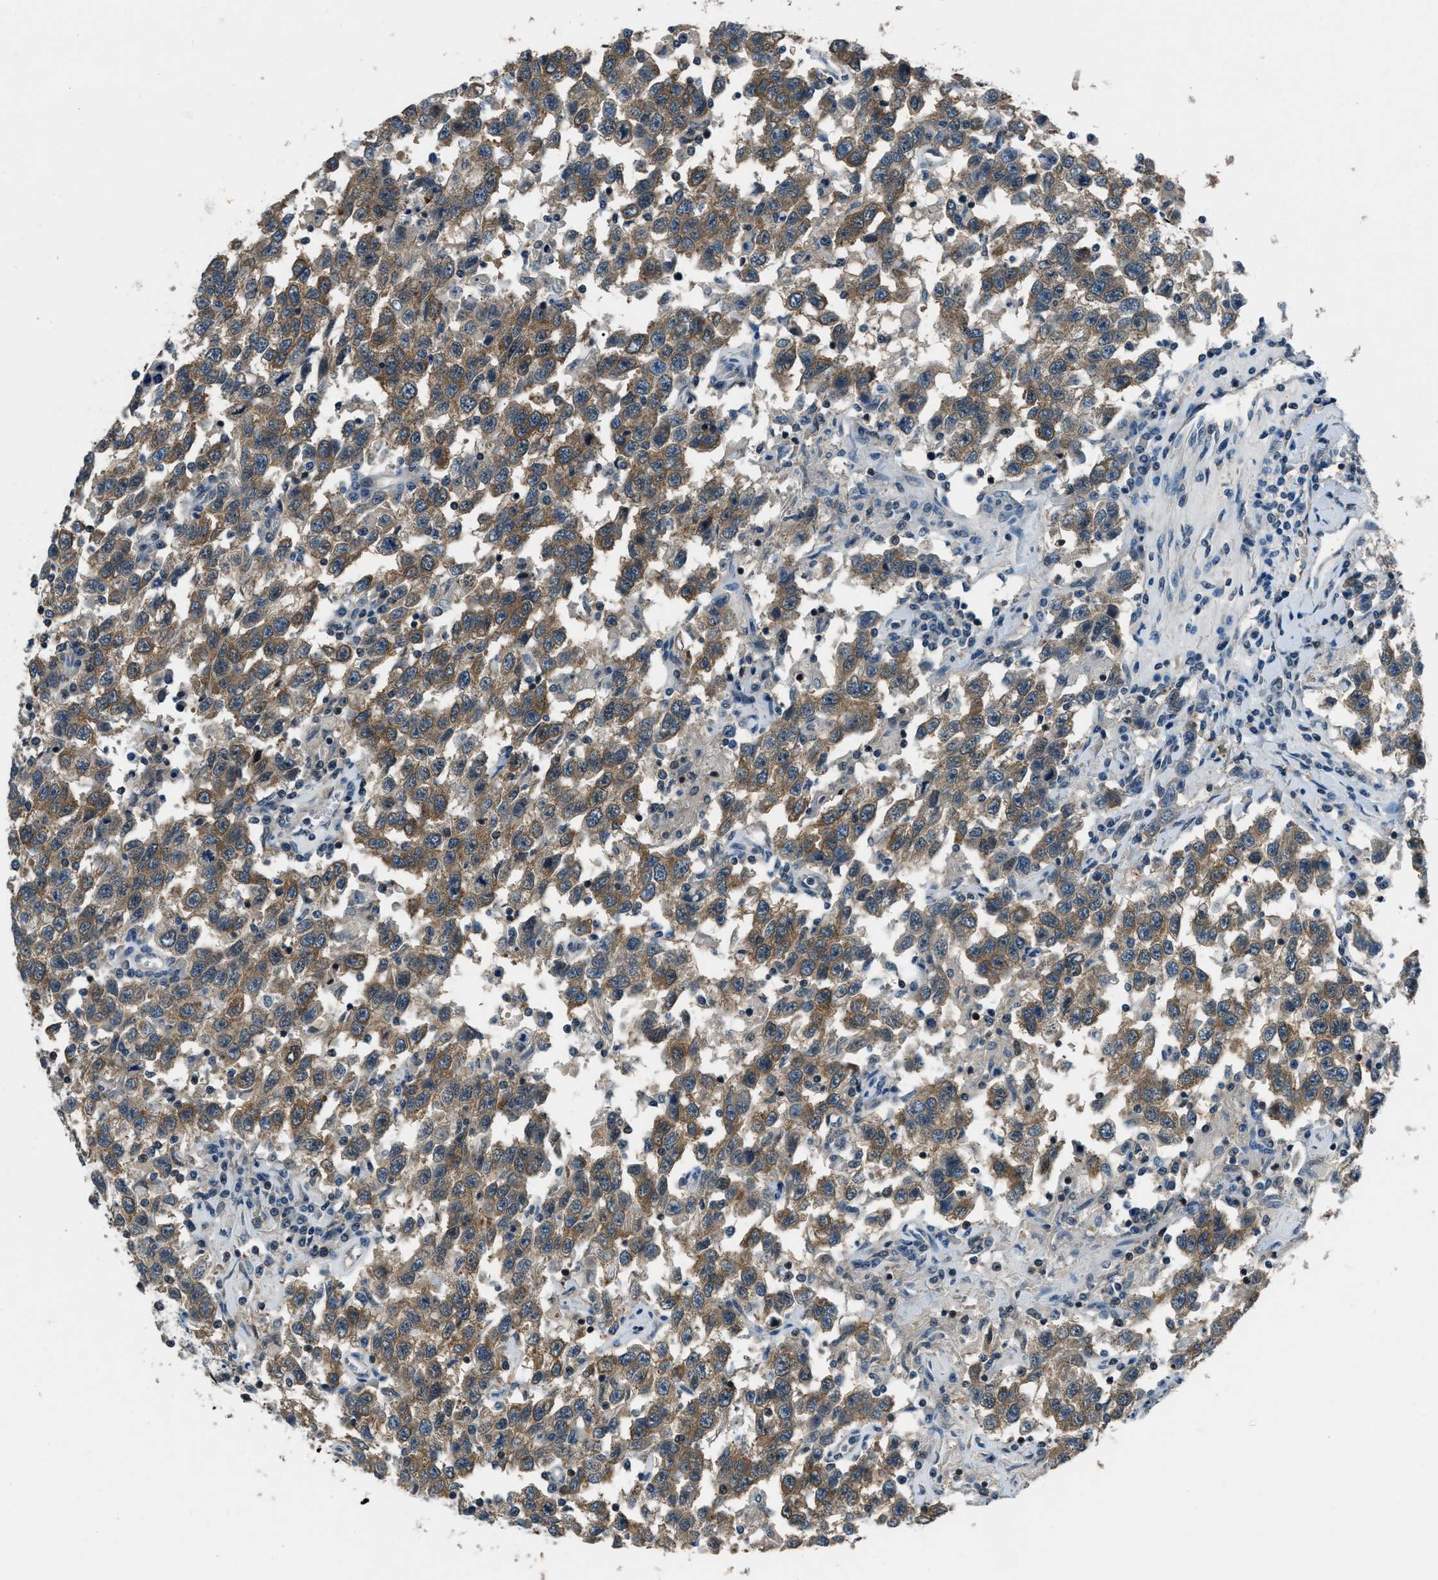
{"staining": {"intensity": "moderate", "quantity": ">75%", "location": "cytoplasmic/membranous"}, "tissue": "testis cancer", "cell_type": "Tumor cells", "image_type": "cancer", "snomed": [{"axis": "morphology", "description": "Seminoma, NOS"}, {"axis": "topography", "description": "Testis"}], "caption": "Testis cancer stained for a protein (brown) shows moderate cytoplasmic/membranous positive positivity in about >75% of tumor cells.", "gene": "NUDCD3", "patient": {"sex": "male", "age": 41}}